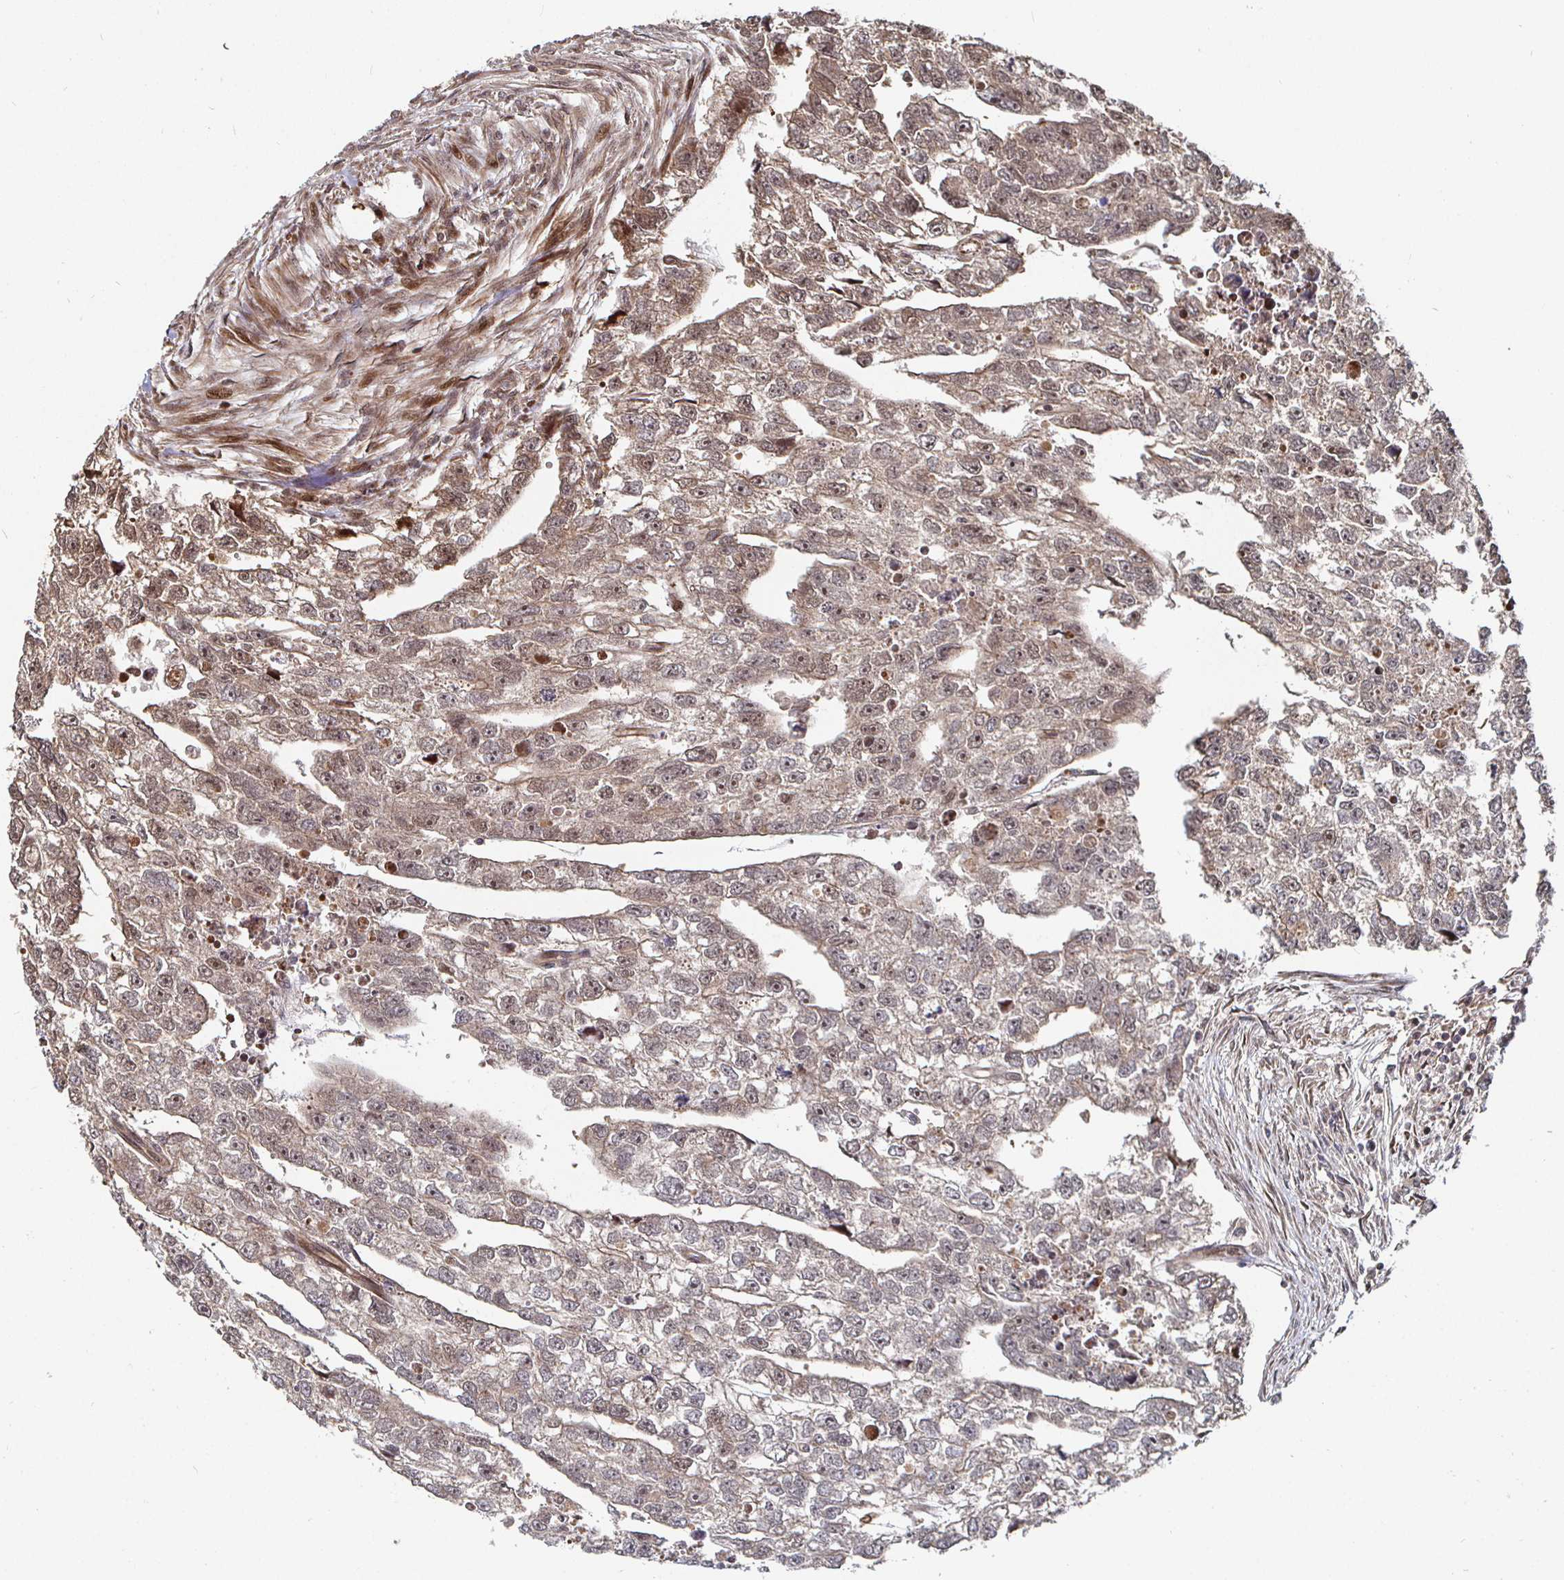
{"staining": {"intensity": "weak", "quantity": "25%-75%", "location": "cytoplasmic/membranous"}, "tissue": "testis cancer", "cell_type": "Tumor cells", "image_type": "cancer", "snomed": [{"axis": "morphology", "description": "Carcinoma, Embryonal, NOS"}, {"axis": "morphology", "description": "Teratoma, malignant, NOS"}, {"axis": "topography", "description": "Testis"}], "caption": "DAB immunohistochemical staining of human testis cancer exhibits weak cytoplasmic/membranous protein positivity in approximately 25%-75% of tumor cells.", "gene": "TBKBP1", "patient": {"sex": "male", "age": 44}}